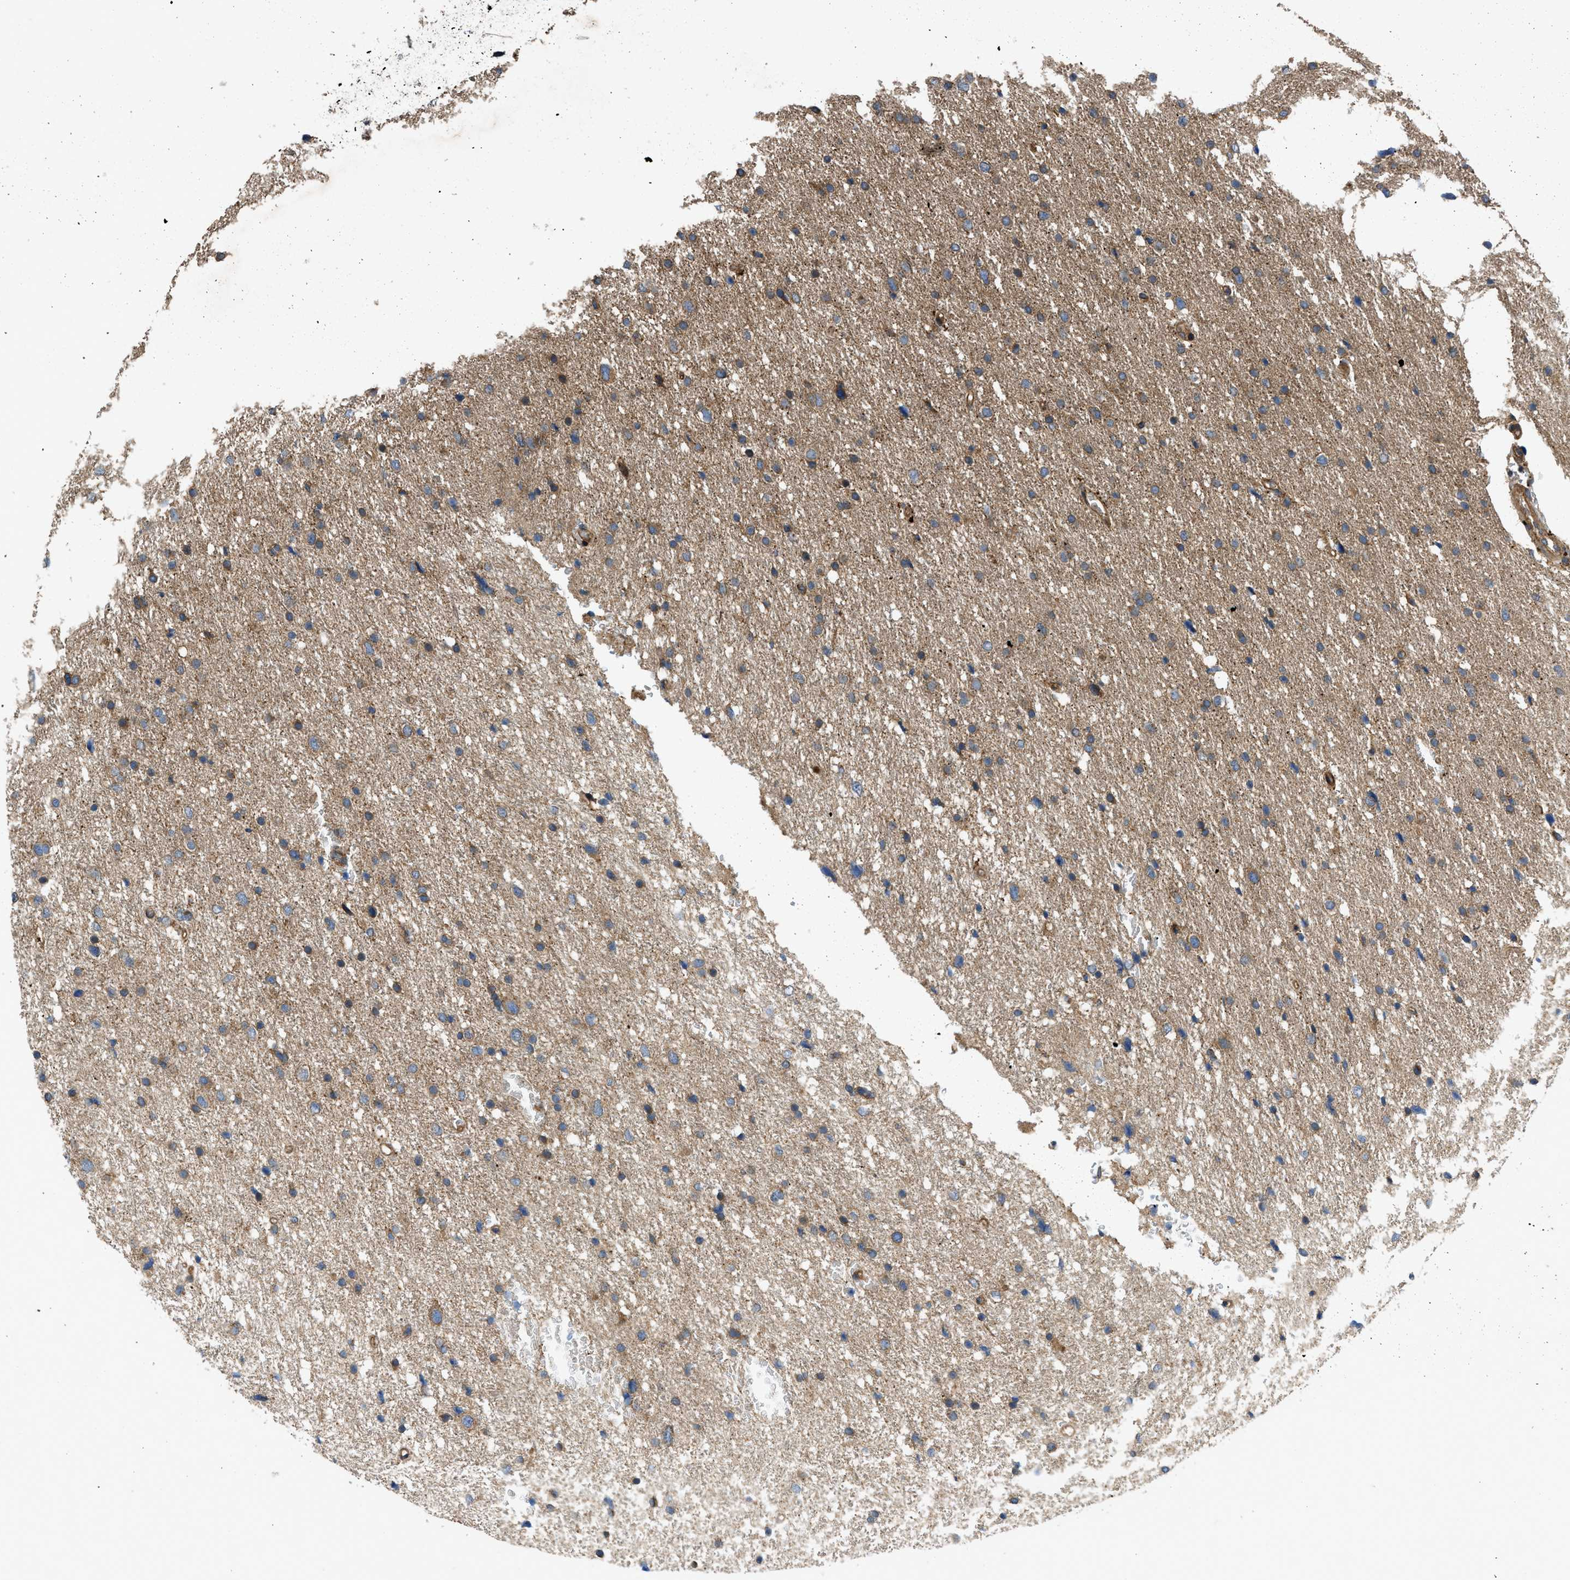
{"staining": {"intensity": "weak", "quantity": "25%-75%", "location": "cytoplasmic/membranous"}, "tissue": "glioma", "cell_type": "Tumor cells", "image_type": "cancer", "snomed": [{"axis": "morphology", "description": "Glioma, malignant, Low grade"}, {"axis": "topography", "description": "Brain"}], "caption": "Tumor cells demonstrate low levels of weak cytoplasmic/membranous staining in about 25%-75% of cells in human glioma.", "gene": "CNNM3", "patient": {"sex": "female", "age": 37}}